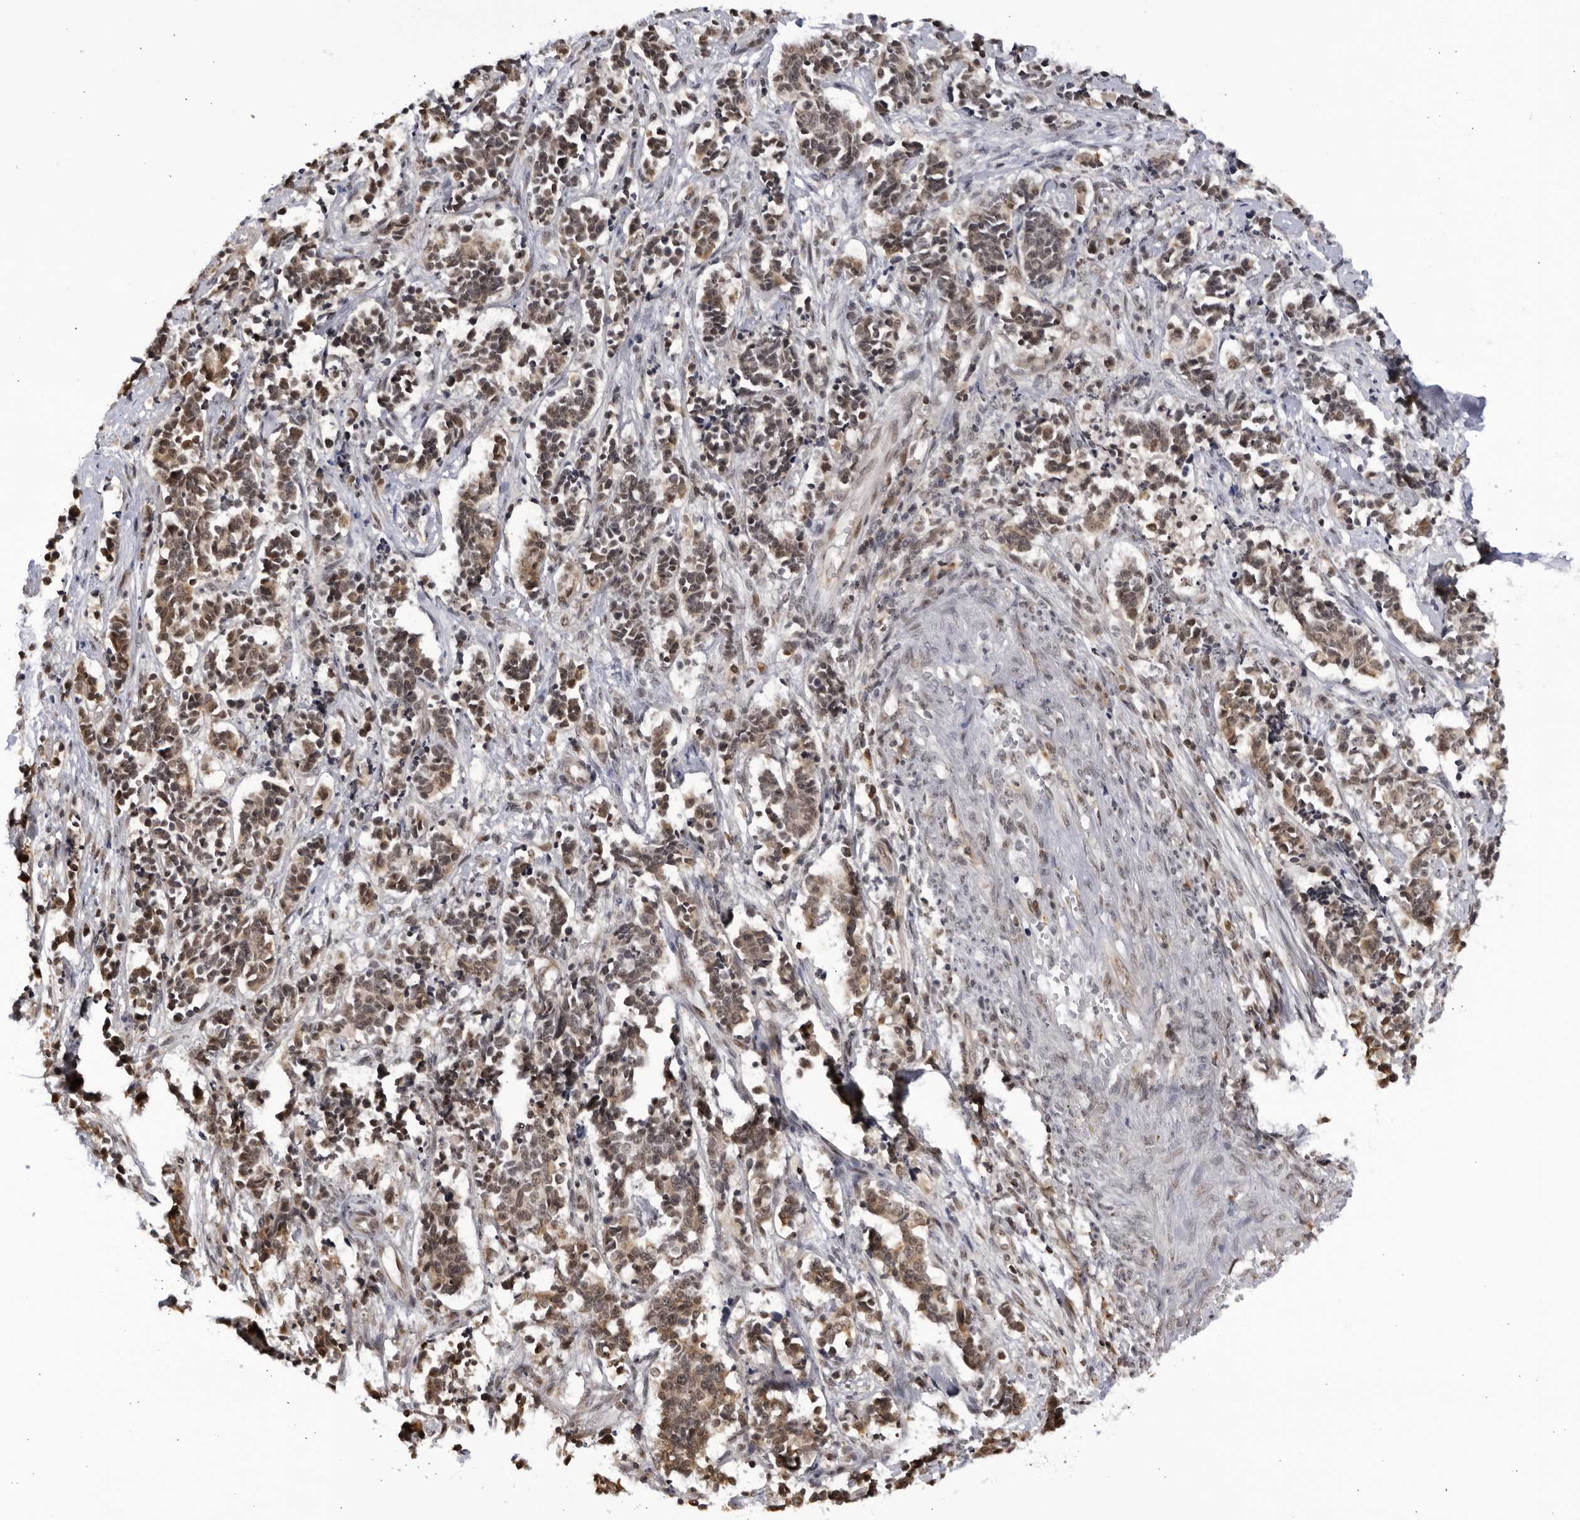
{"staining": {"intensity": "weak", "quantity": ">75%", "location": "cytoplasmic/membranous,nuclear"}, "tissue": "cervical cancer", "cell_type": "Tumor cells", "image_type": "cancer", "snomed": [{"axis": "morphology", "description": "Normal tissue, NOS"}, {"axis": "morphology", "description": "Squamous cell carcinoma, NOS"}, {"axis": "topography", "description": "Cervix"}], "caption": "The immunohistochemical stain labels weak cytoplasmic/membranous and nuclear expression in tumor cells of squamous cell carcinoma (cervical) tissue. (Brightfield microscopy of DAB IHC at high magnification).", "gene": "RASGEF1C", "patient": {"sex": "female", "age": 35}}